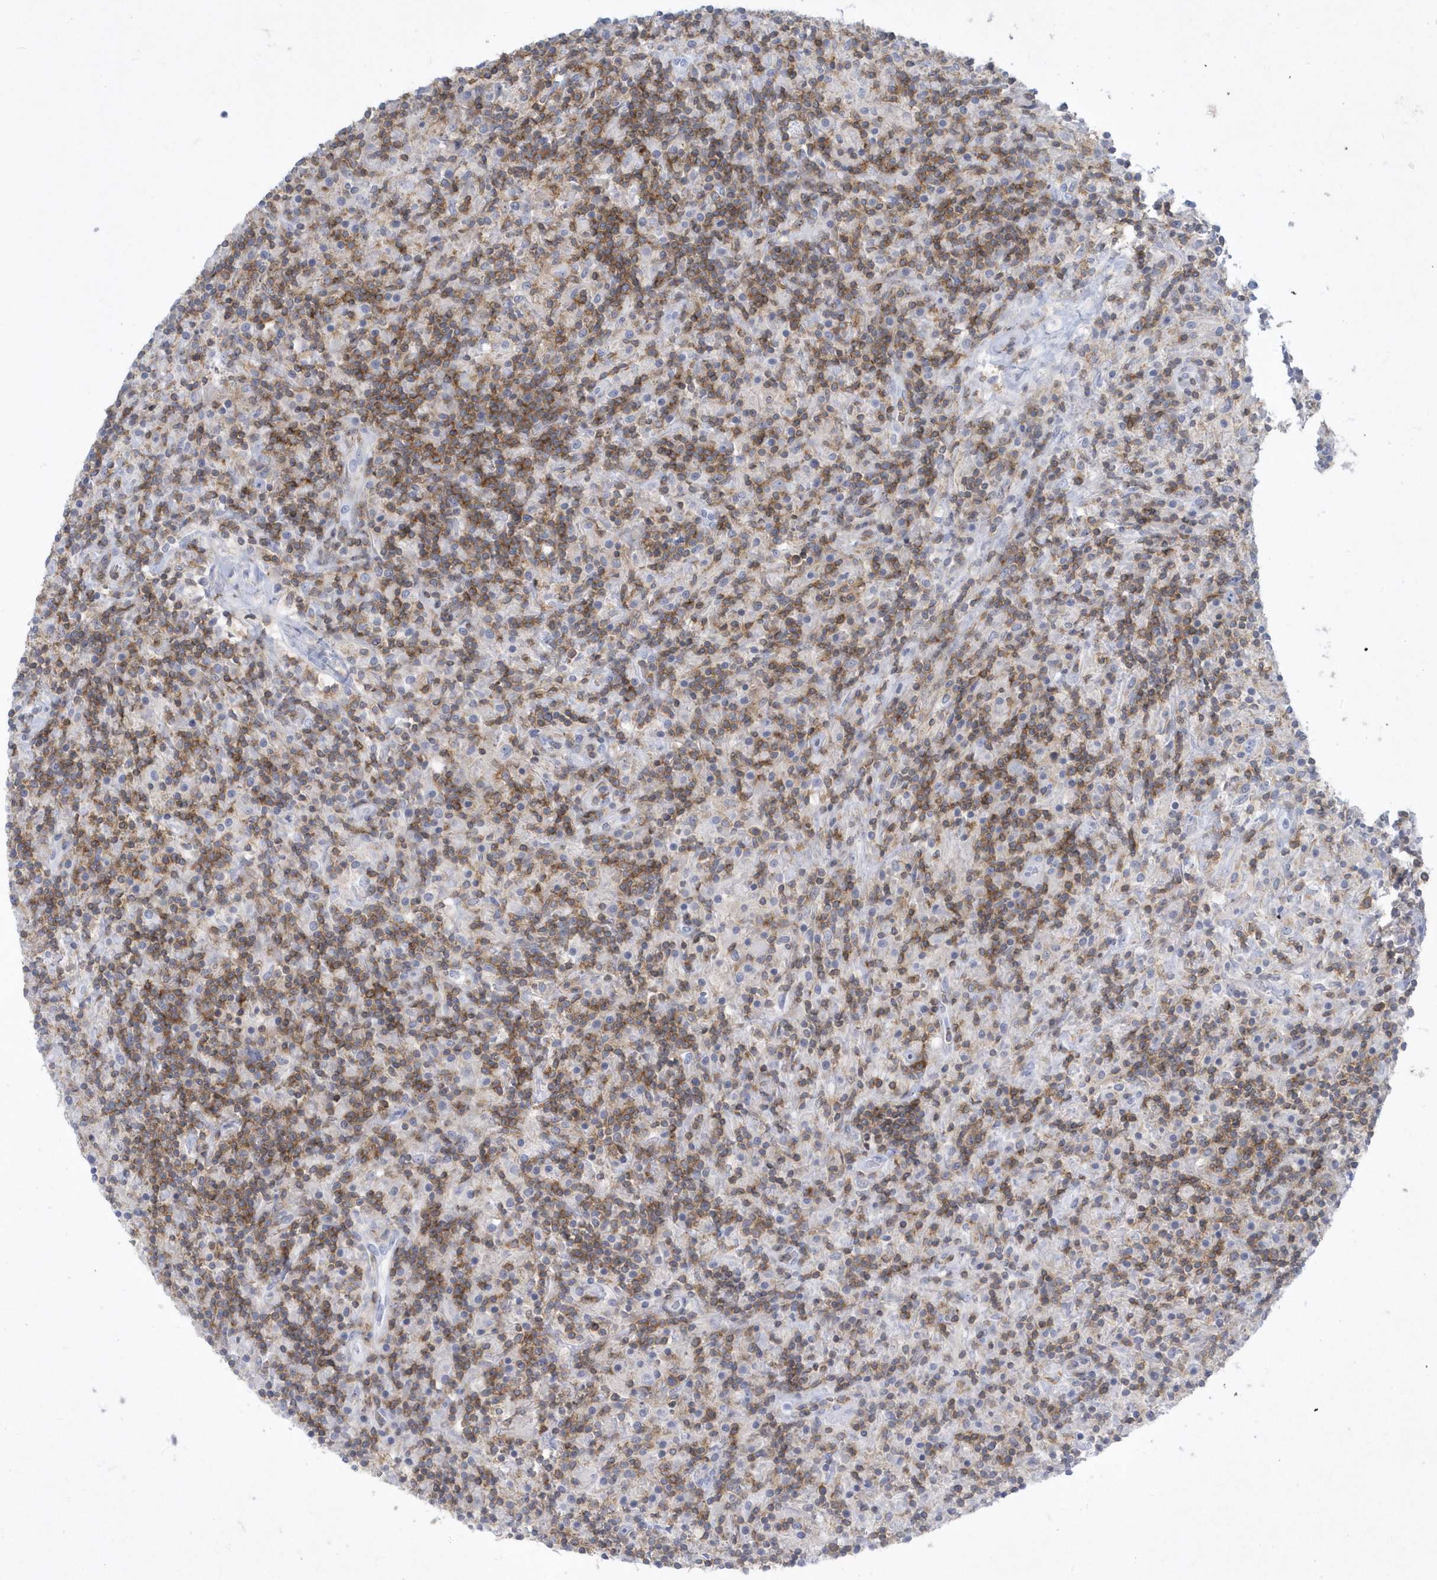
{"staining": {"intensity": "negative", "quantity": "none", "location": "none"}, "tissue": "lymphoma", "cell_type": "Tumor cells", "image_type": "cancer", "snomed": [{"axis": "morphology", "description": "Hodgkin's disease, NOS"}, {"axis": "topography", "description": "Lymph node"}], "caption": "An immunohistochemistry (IHC) micrograph of Hodgkin's disease is shown. There is no staining in tumor cells of Hodgkin's disease.", "gene": "PSD4", "patient": {"sex": "male", "age": 70}}